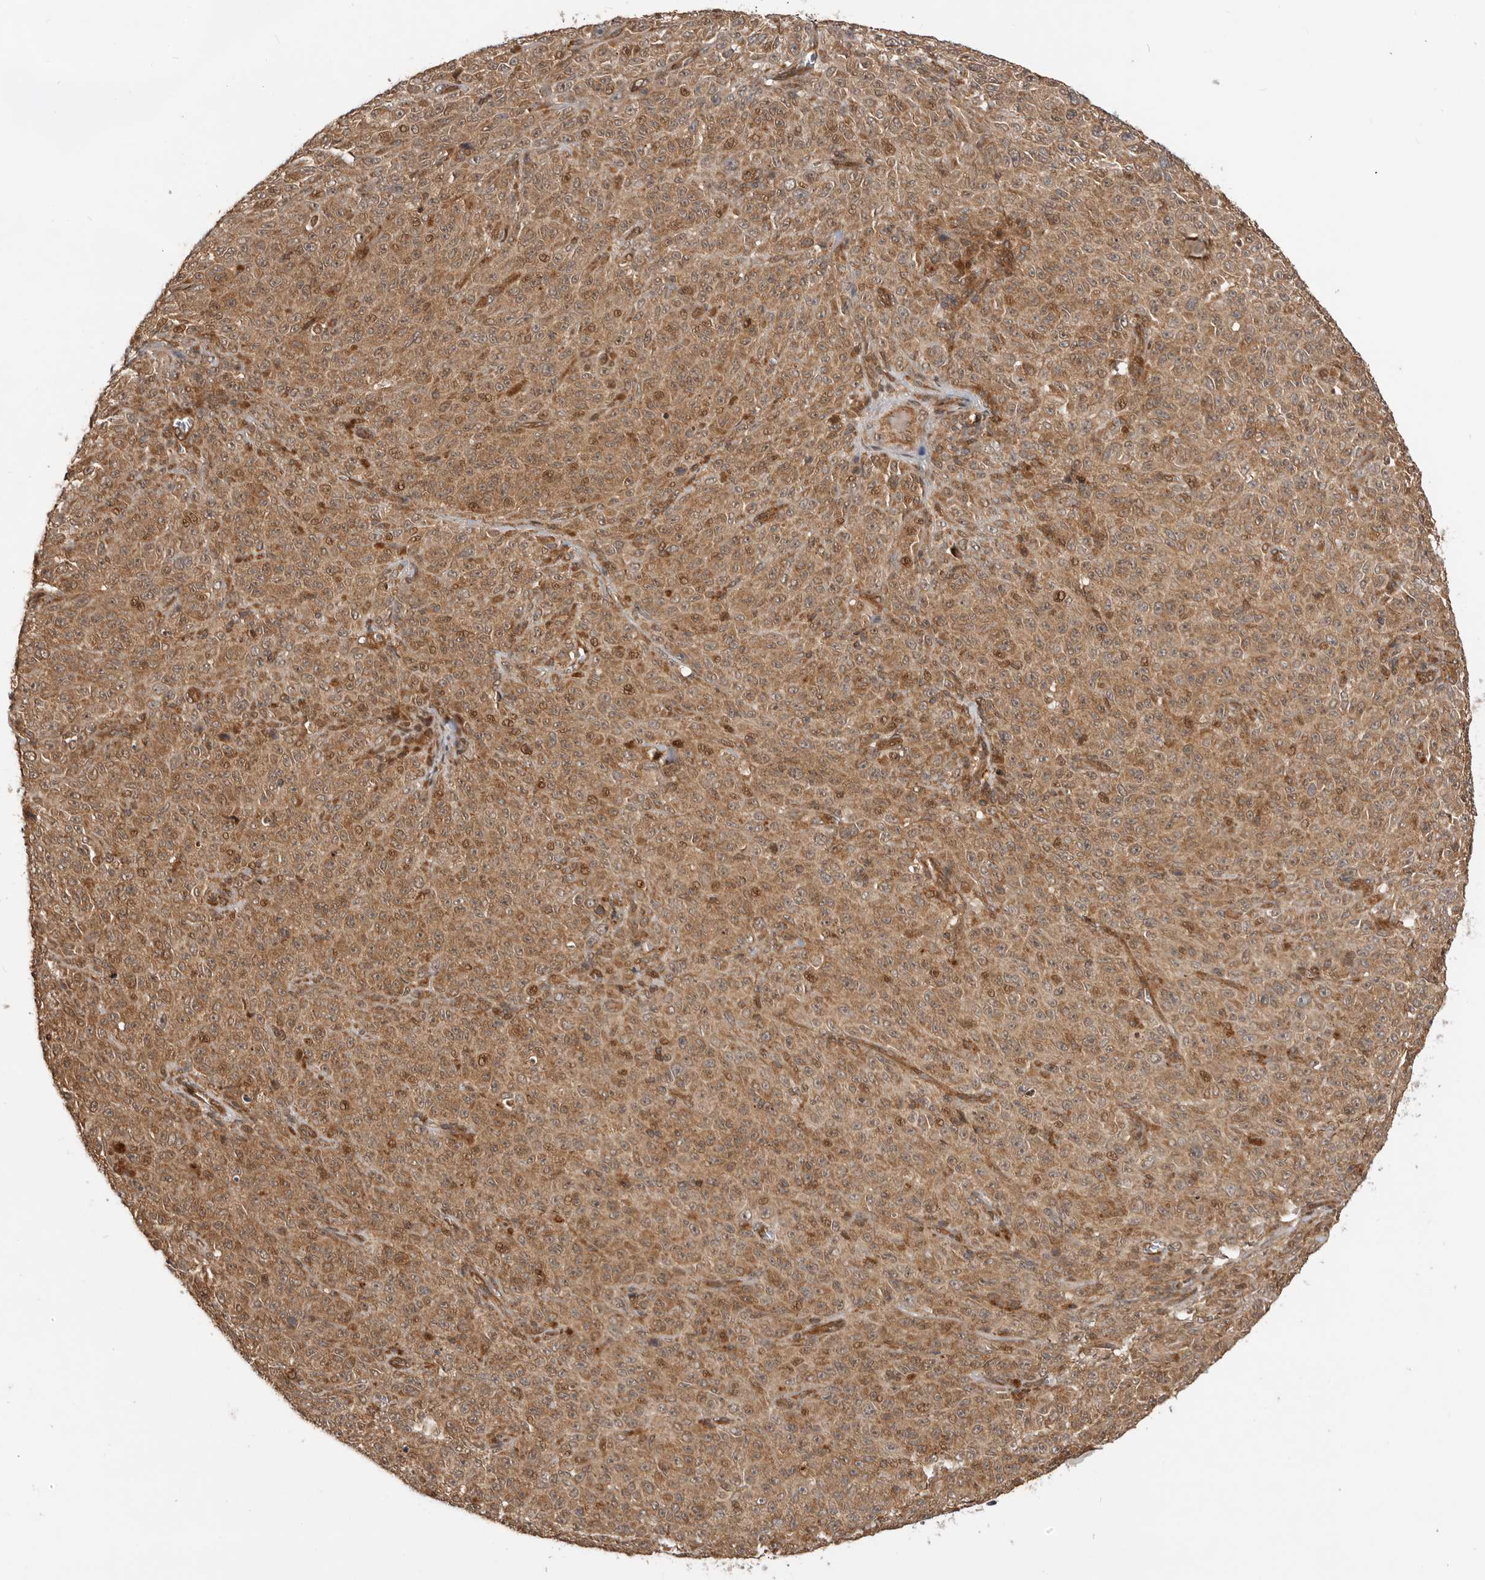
{"staining": {"intensity": "moderate", "quantity": ">75%", "location": "cytoplasmic/membranous"}, "tissue": "melanoma", "cell_type": "Tumor cells", "image_type": "cancer", "snomed": [{"axis": "morphology", "description": "Malignant melanoma, NOS"}, {"axis": "topography", "description": "Skin"}], "caption": "Protein staining by immunohistochemistry (IHC) displays moderate cytoplasmic/membranous expression in approximately >75% of tumor cells in melanoma. The protein of interest is shown in brown color, while the nuclei are stained blue.", "gene": "ADPRS", "patient": {"sex": "female", "age": 82}}